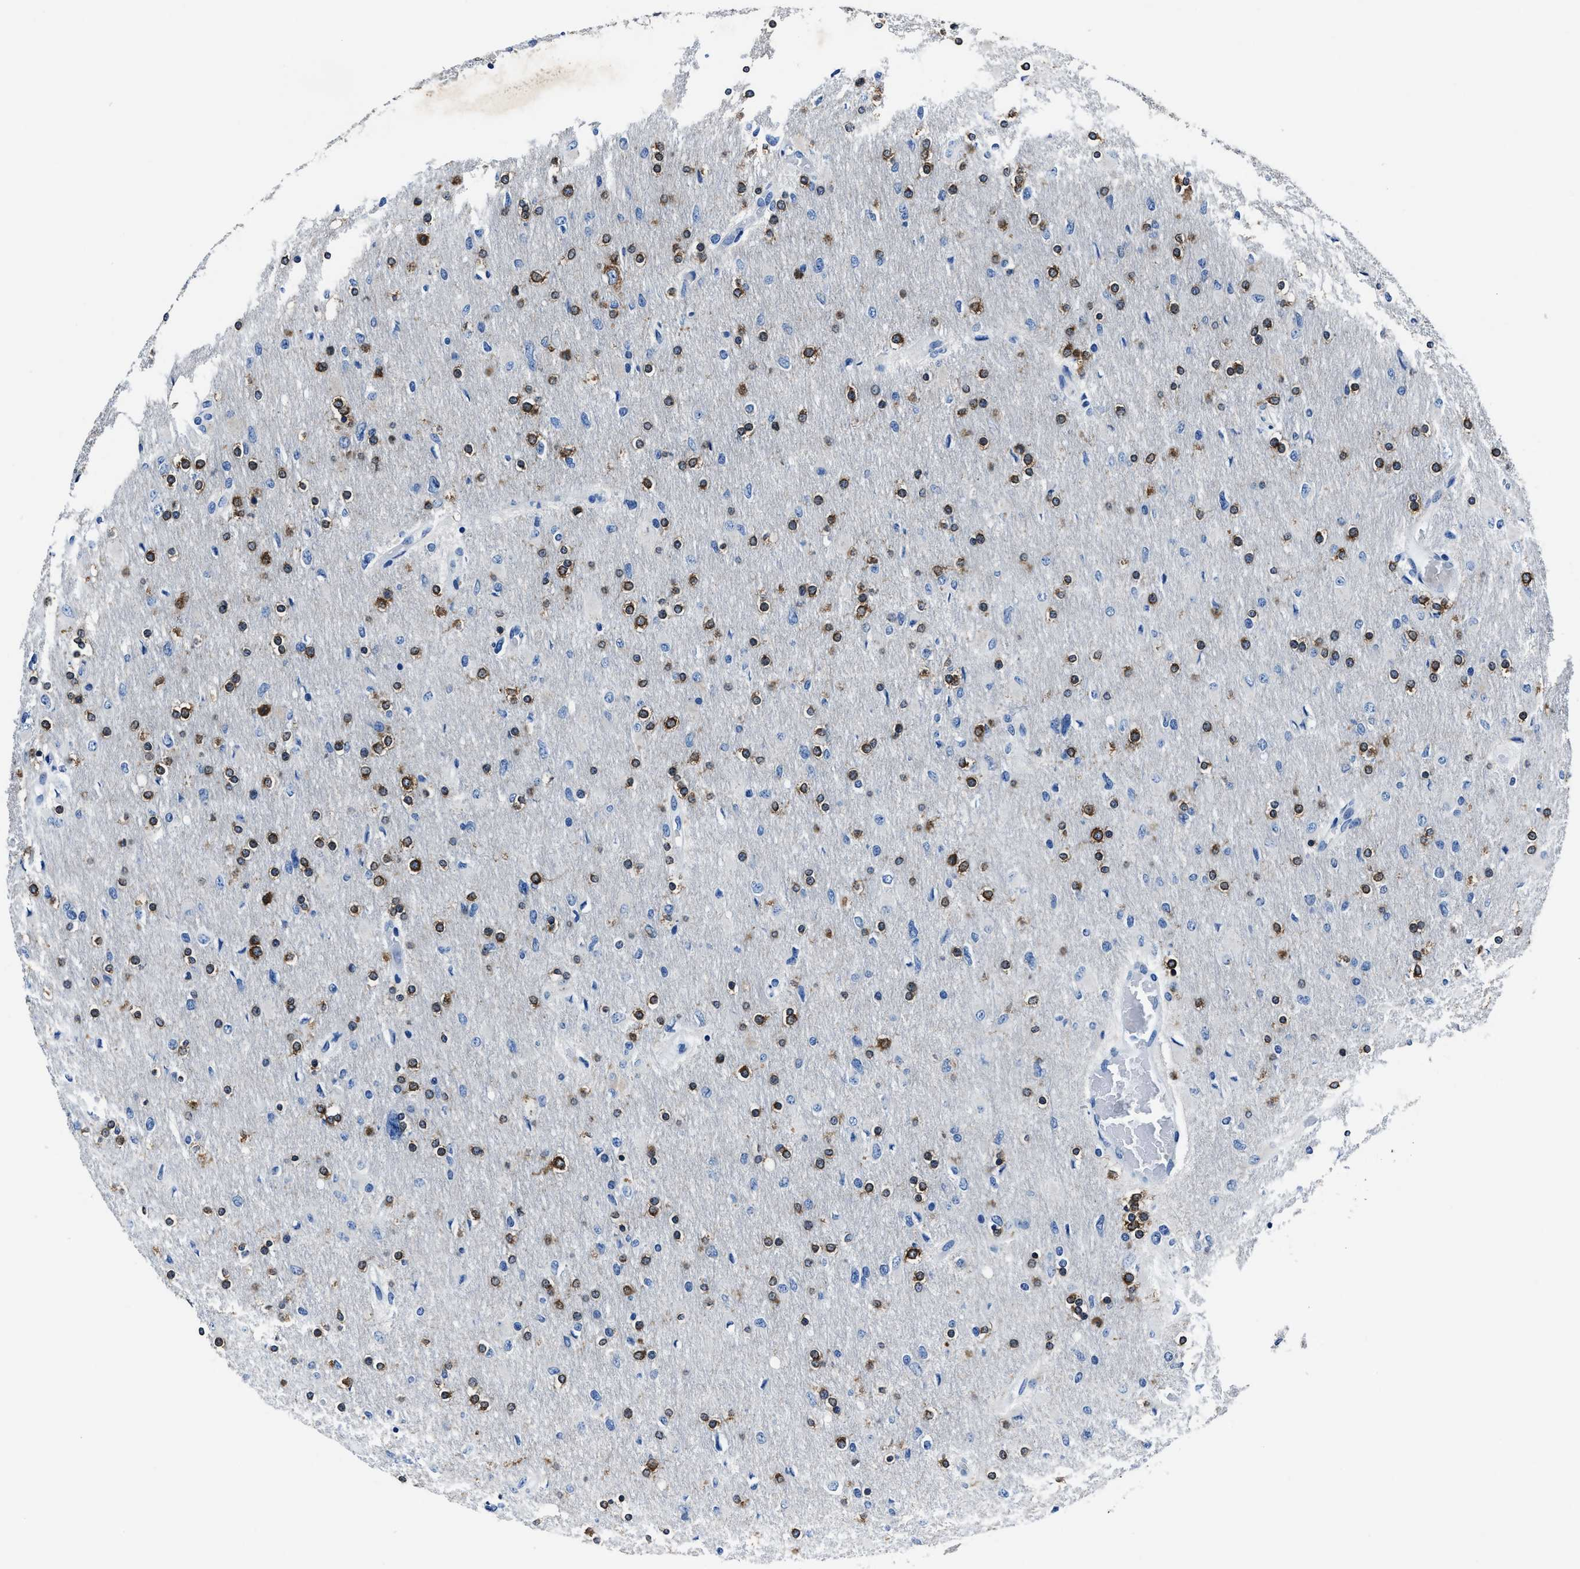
{"staining": {"intensity": "strong", "quantity": "25%-75%", "location": "cytoplasmic/membranous"}, "tissue": "glioma", "cell_type": "Tumor cells", "image_type": "cancer", "snomed": [{"axis": "morphology", "description": "Glioma, malignant, High grade"}, {"axis": "topography", "description": "Cerebral cortex"}], "caption": "The photomicrograph exhibits immunohistochemical staining of malignant glioma (high-grade). There is strong cytoplasmic/membranous expression is seen in approximately 25%-75% of tumor cells.", "gene": "NACAD", "patient": {"sex": "female", "age": 36}}